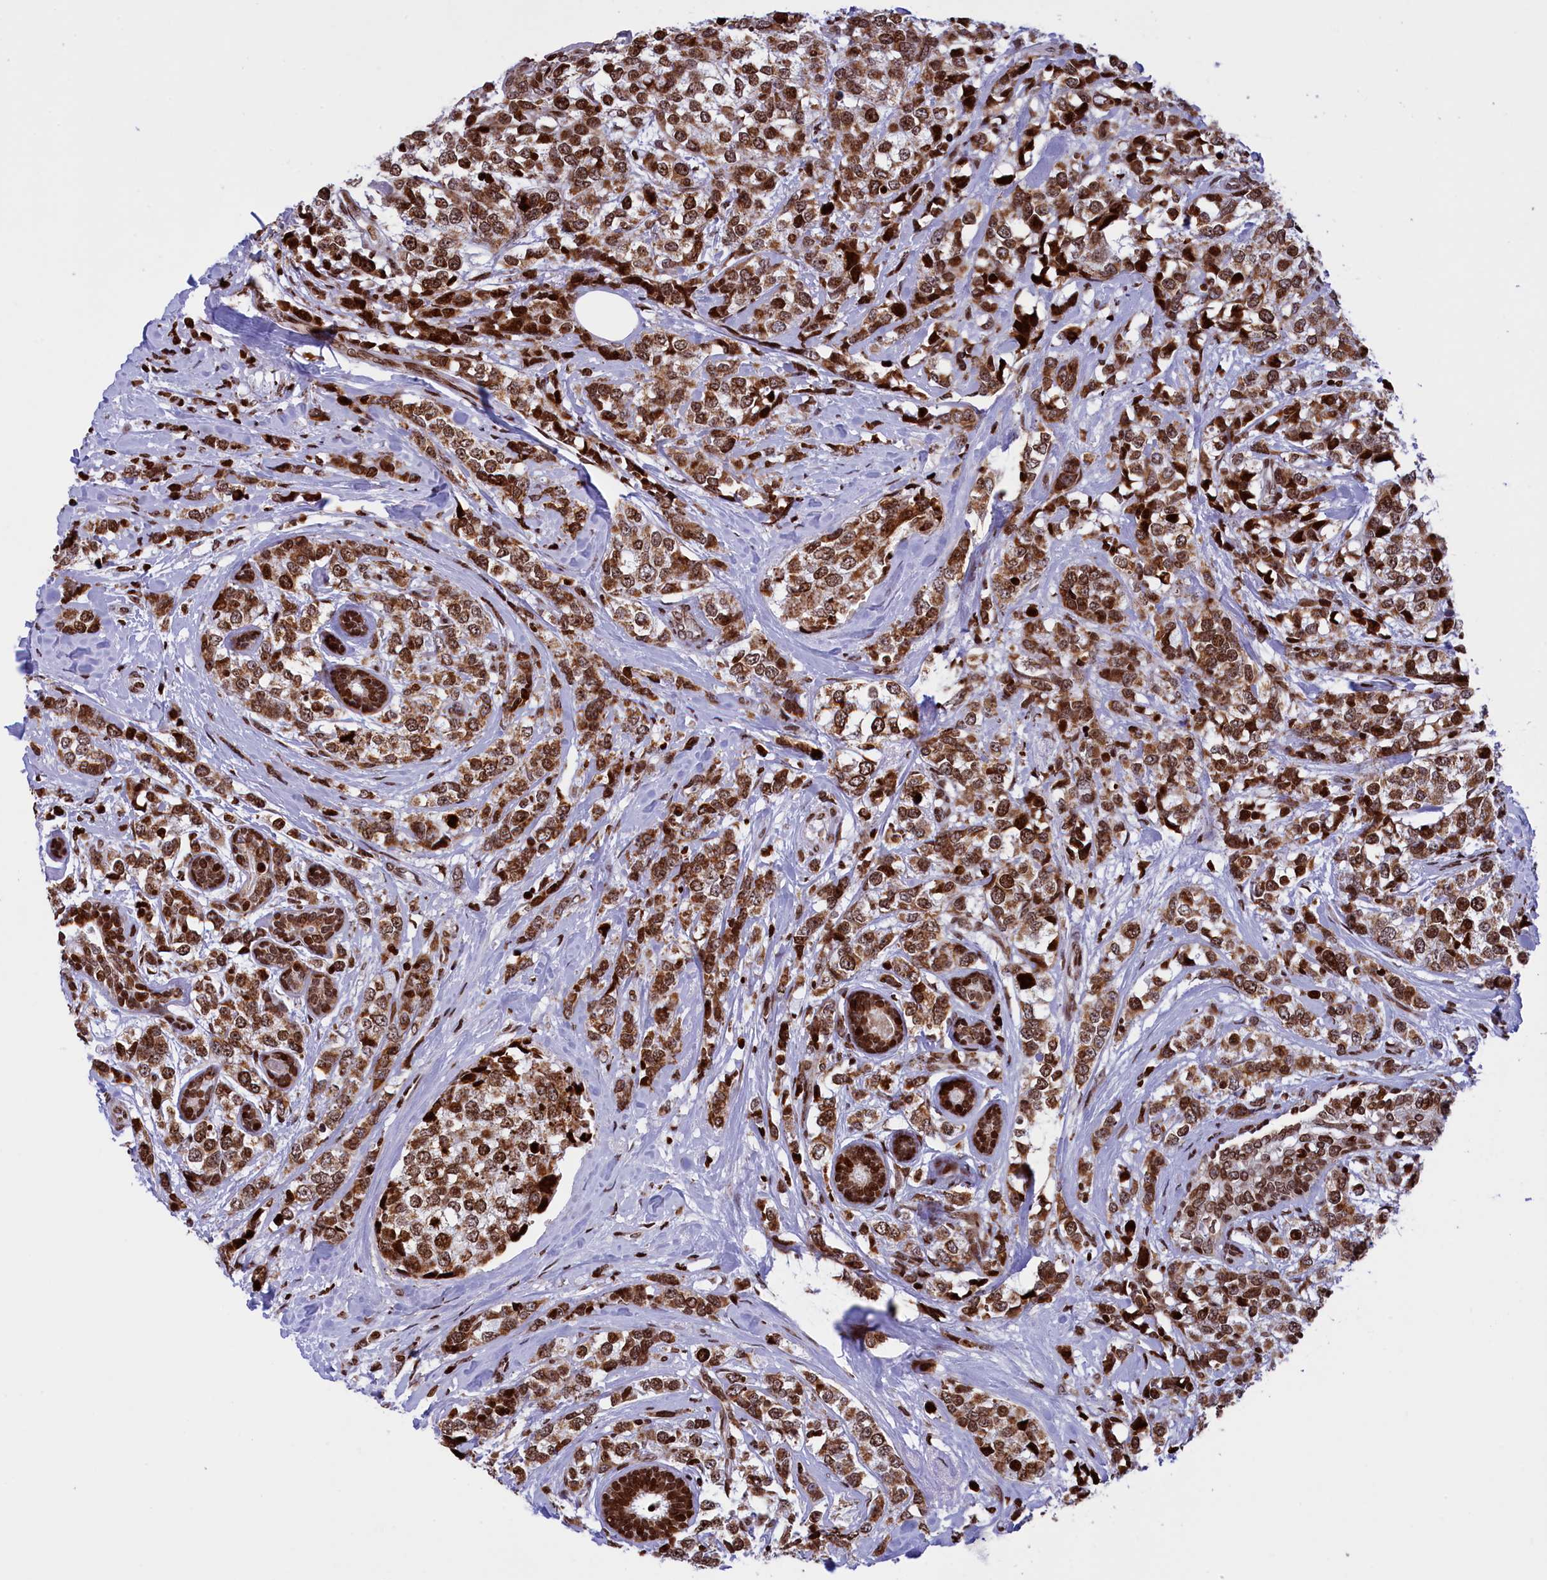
{"staining": {"intensity": "strong", "quantity": ">75%", "location": "nuclear"}, "tissue": "breast cancer", "cell_type": "Tumor cells", "image_type": "cancer", "snomed": [{"axis": "morphology", "description": "Lobular carcinoma"}, {"axis": "topography", "description": "Breast"}], "caption": "Immunohistochemistry (IHC) histopathology image of neoplastic tissue: lobular carcinoma (breast) stained using IHC shows high levels of strong protein expression localized specifically in the nuclear of tumor cells, appearing as a nuclear brown color.", "gene": "TIMM29", "patient": {"sex": "female", "age": 59}}